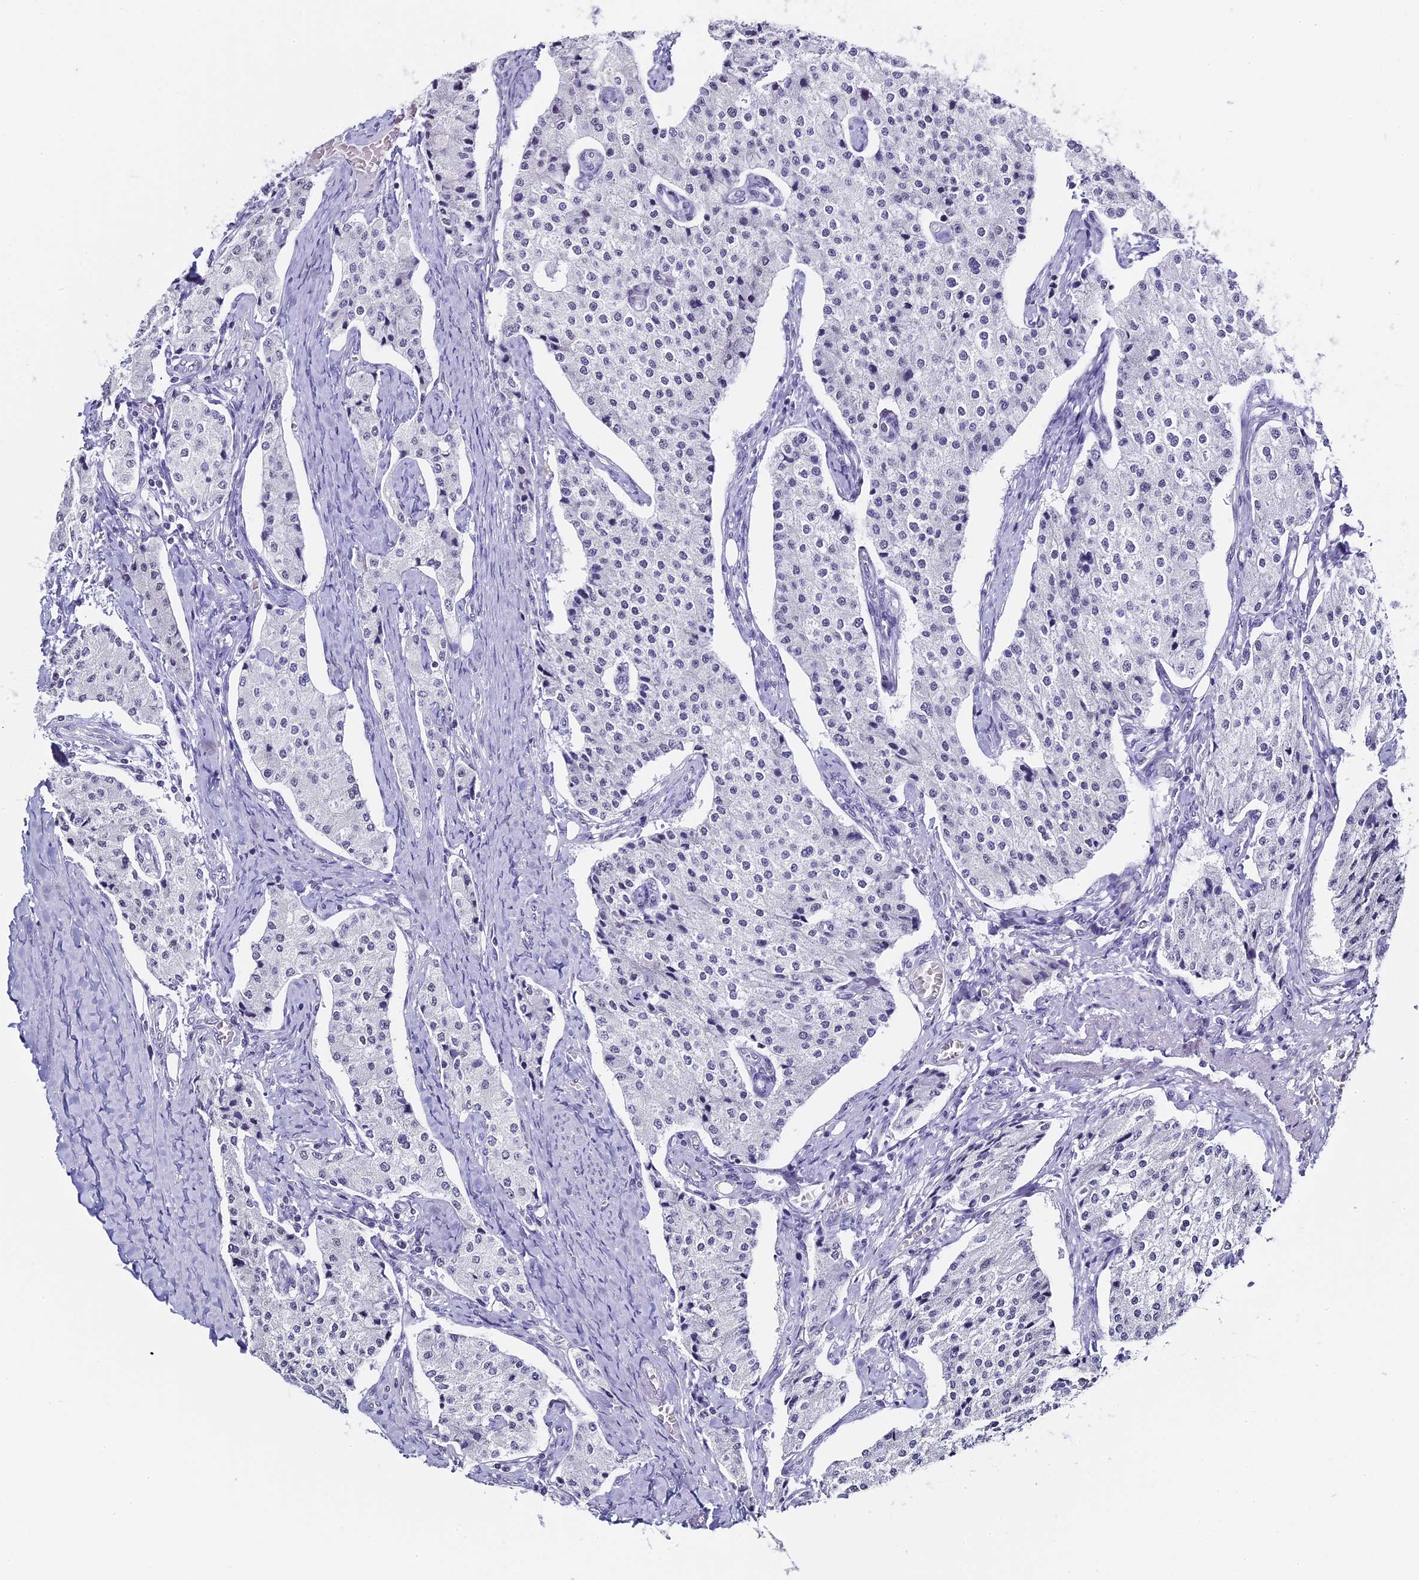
{"staining": {"intensity": "negative", "quantity": "none", "location": "none"}, "tissue": "carcinoid", "cell_type": "Tumor cells", "image_type": "cancer", "snomed": [{"axis": "morphology", "description": "Carcinoid, malignant, NOS"}, {"axis": "topography", "description": "Colon"}], "caption": "DAB immunohistochemical staining of carcinoid exhibits no significant staining in tumor cells.", "gene": "CD2BP2", "patient": {"sex": "female", "age": 52}}